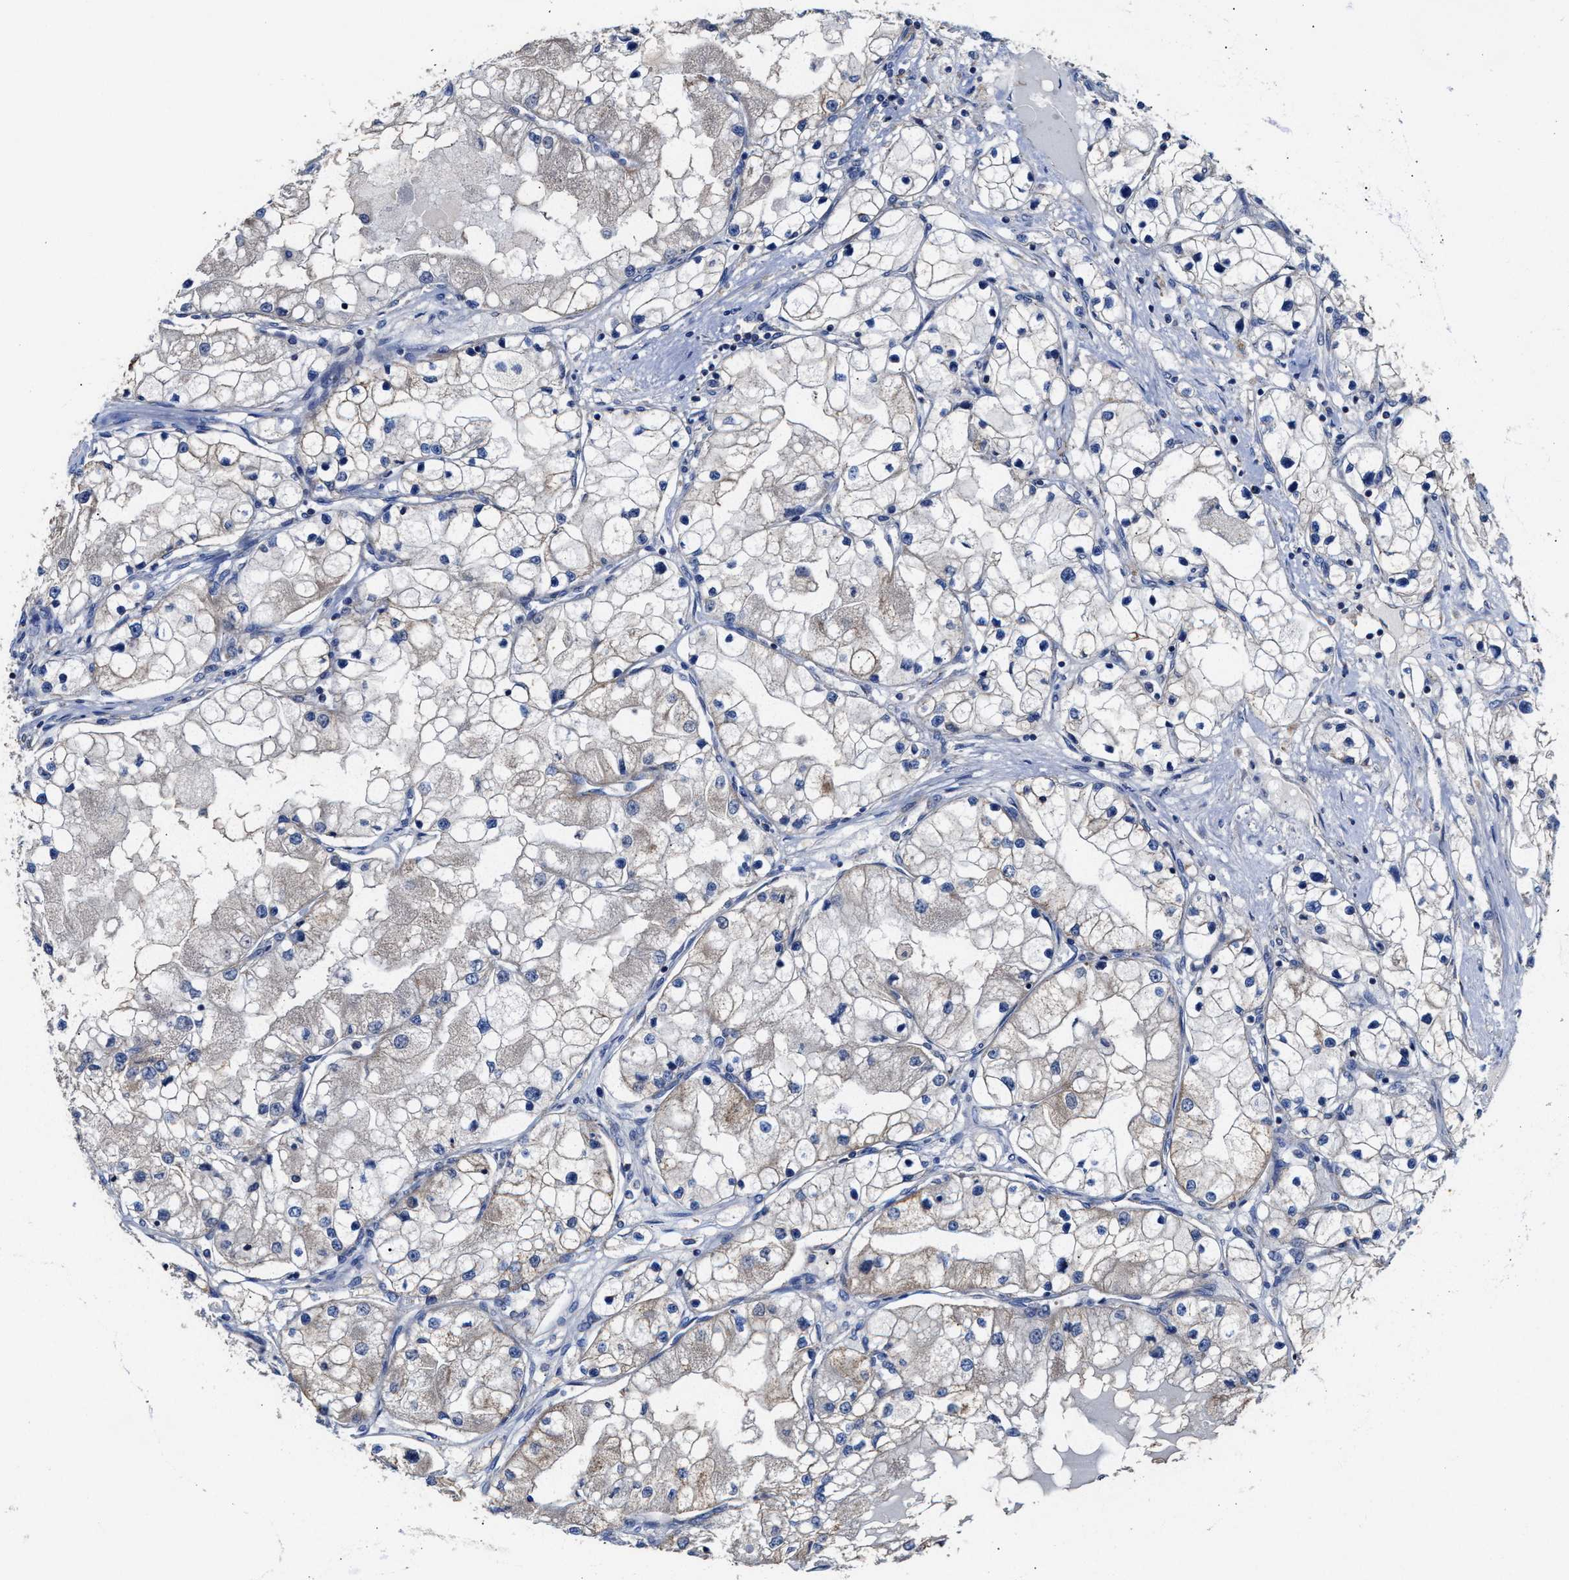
{"staining": {"intensity": "negative", "quantity": "none", "location": "none"}, "tissue": "renal cancer", "cell_type": "Tumor cells", "image_type": "cancer", "snomed": [{"axis": "morphology", "description": "Adenocarcinoma, NOS"}, {"axis": "topography", "description": "Kidney"}], "caption": "Immunohistochemical staining of human adenocarcinoma (renal) shows no significant staining in tumor cells. The staining is performed using DAB brown chromogen with nuclei counter-stained in using hematoxylin.", "gene": "MECR", "patient": {"sex": "male", "age": 68}}